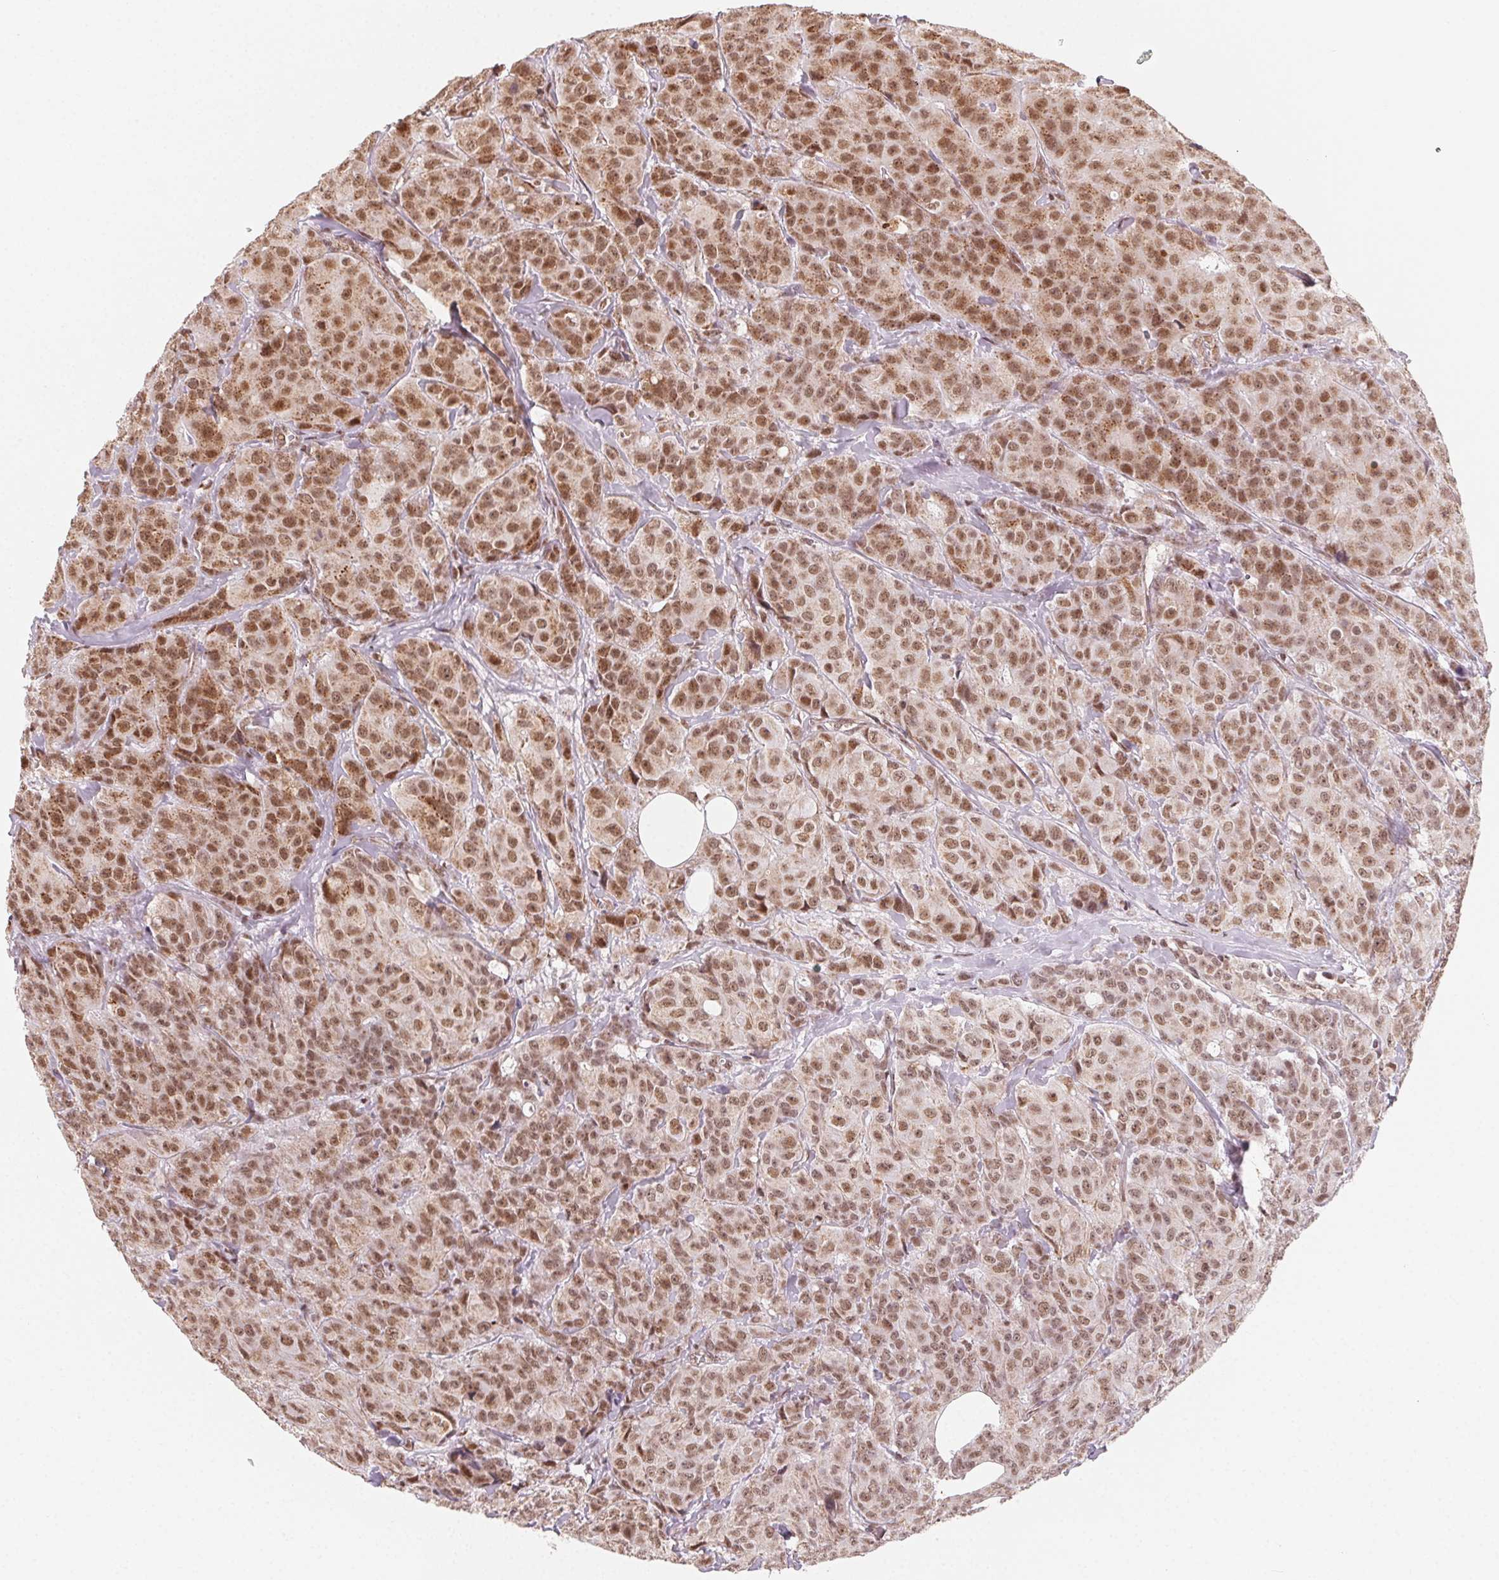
{"staining": {"intensity": "moderate", "quantity": ">75%", "location": "nuclear"}, "tissue": "breast cancer", "cell_type": "Tumor cells", "image_type": "cancer", "snomed": [{"axis": "morphology", "description": "Duct carcinoma"}, {"axis": "topography", "description": "Breast"}], "caption": "Human breast cancer stained for a protein (brown) displays moderate nuclear positive expression in approximately >75% of tumor cells.", "gene": "TOPORS", "patient": {"sex": "female", "age": 43}}